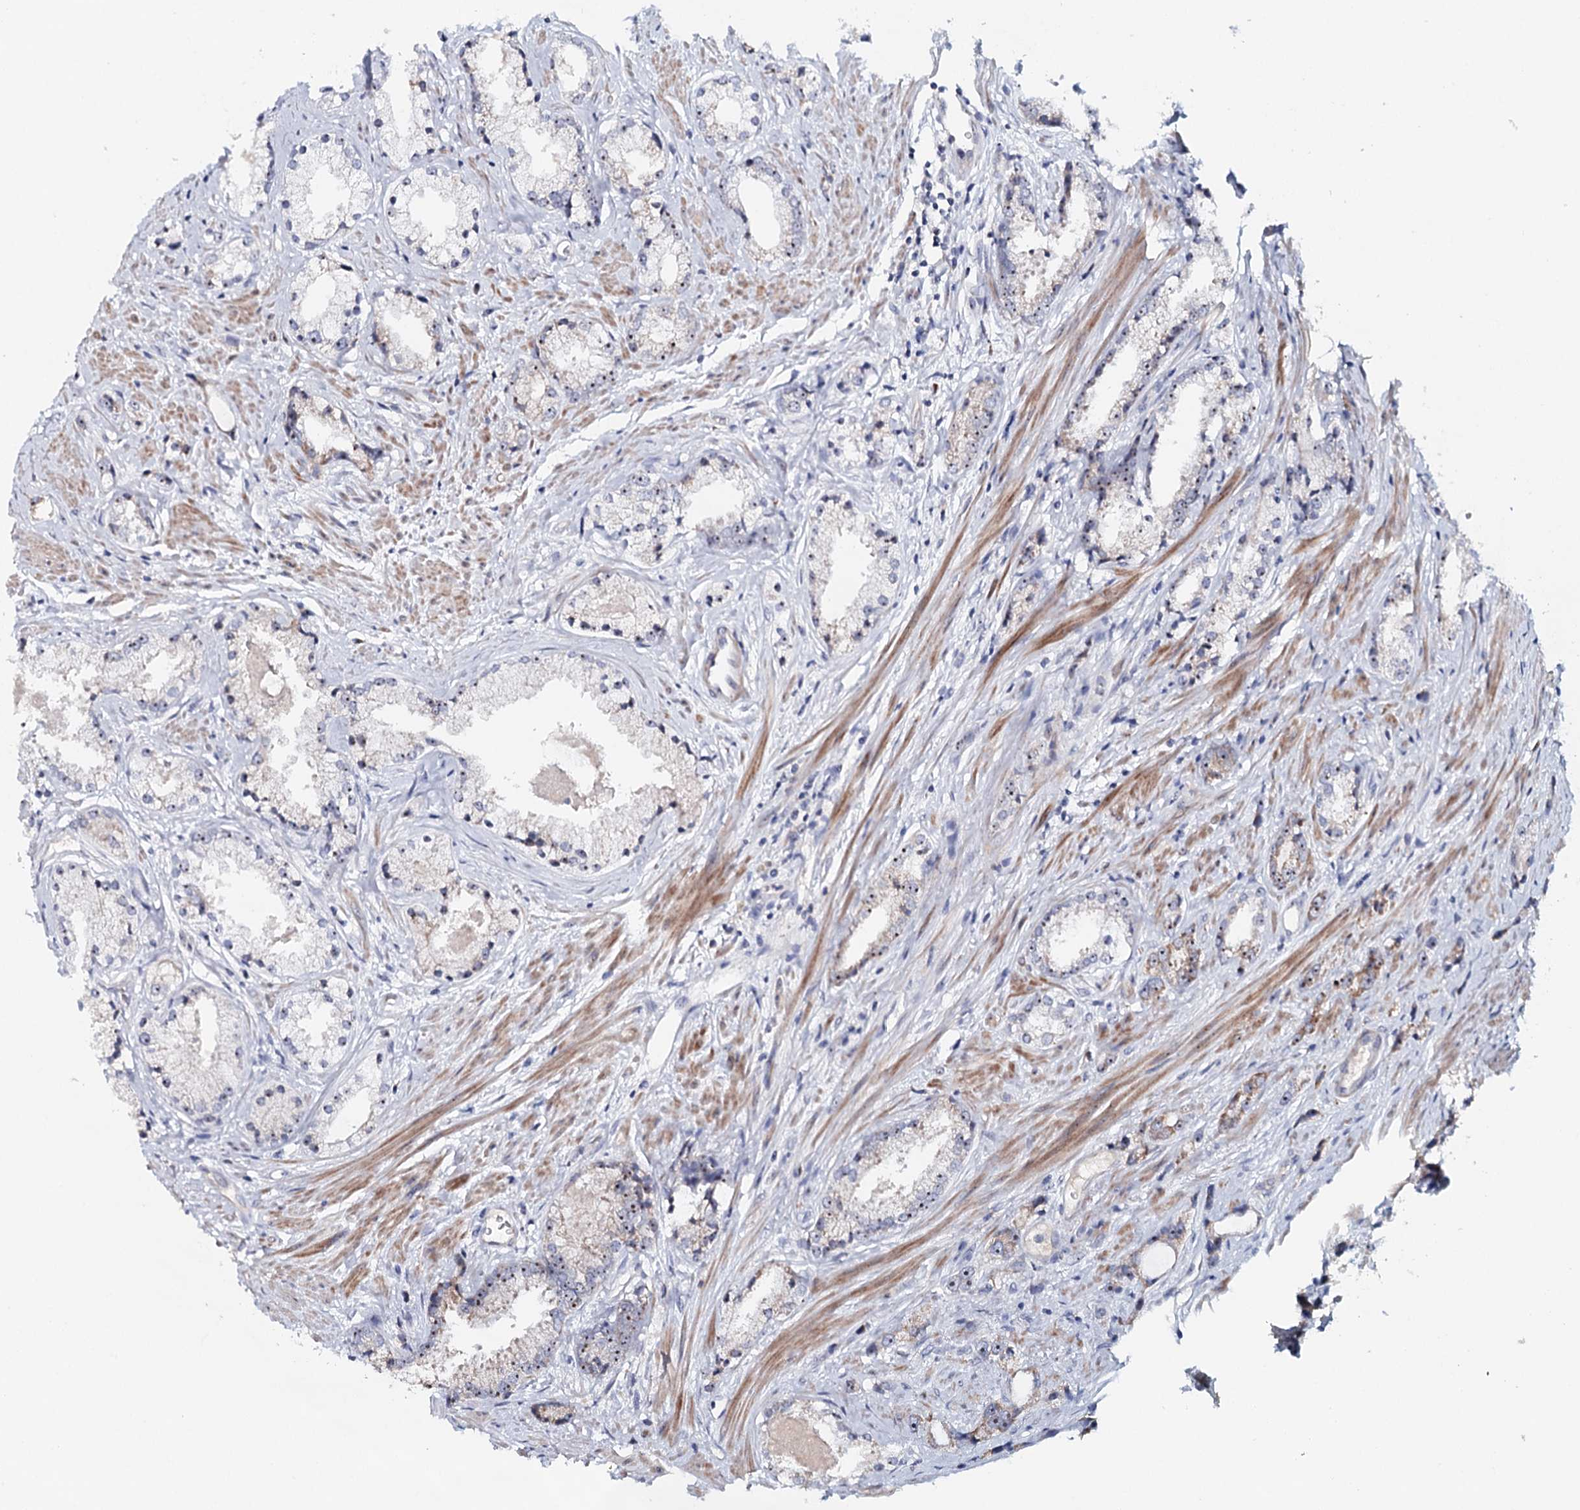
{"staining": {"intensity": "moderate", "quantity": "<25%", "location": "cytoplasmic/membranous,nuclear"}, "tissue": "prostate cancer", "cell_type": "Tumor cells", "image_type": "cancer", "snomed": [{"axis": "morphology", "description": "Adenocarcinoma, High grade"}, {"axis": "topography", "description": "Prostate"}], "caption": "A high-resolution micrograph shows immunohistochemistry (IHC) staining of prostate cancer (high-grade adenocarcinoma), which reveals moderate cytoplasmic/membranous and nuclear expression in about <25% of tumor cells. (DAB (3,3'-diaminobenzidine) = brown stain, brightfield microscopy at high magnification).", "gene": "RBM43", "patient": {"sex": "male", "age": 66}}